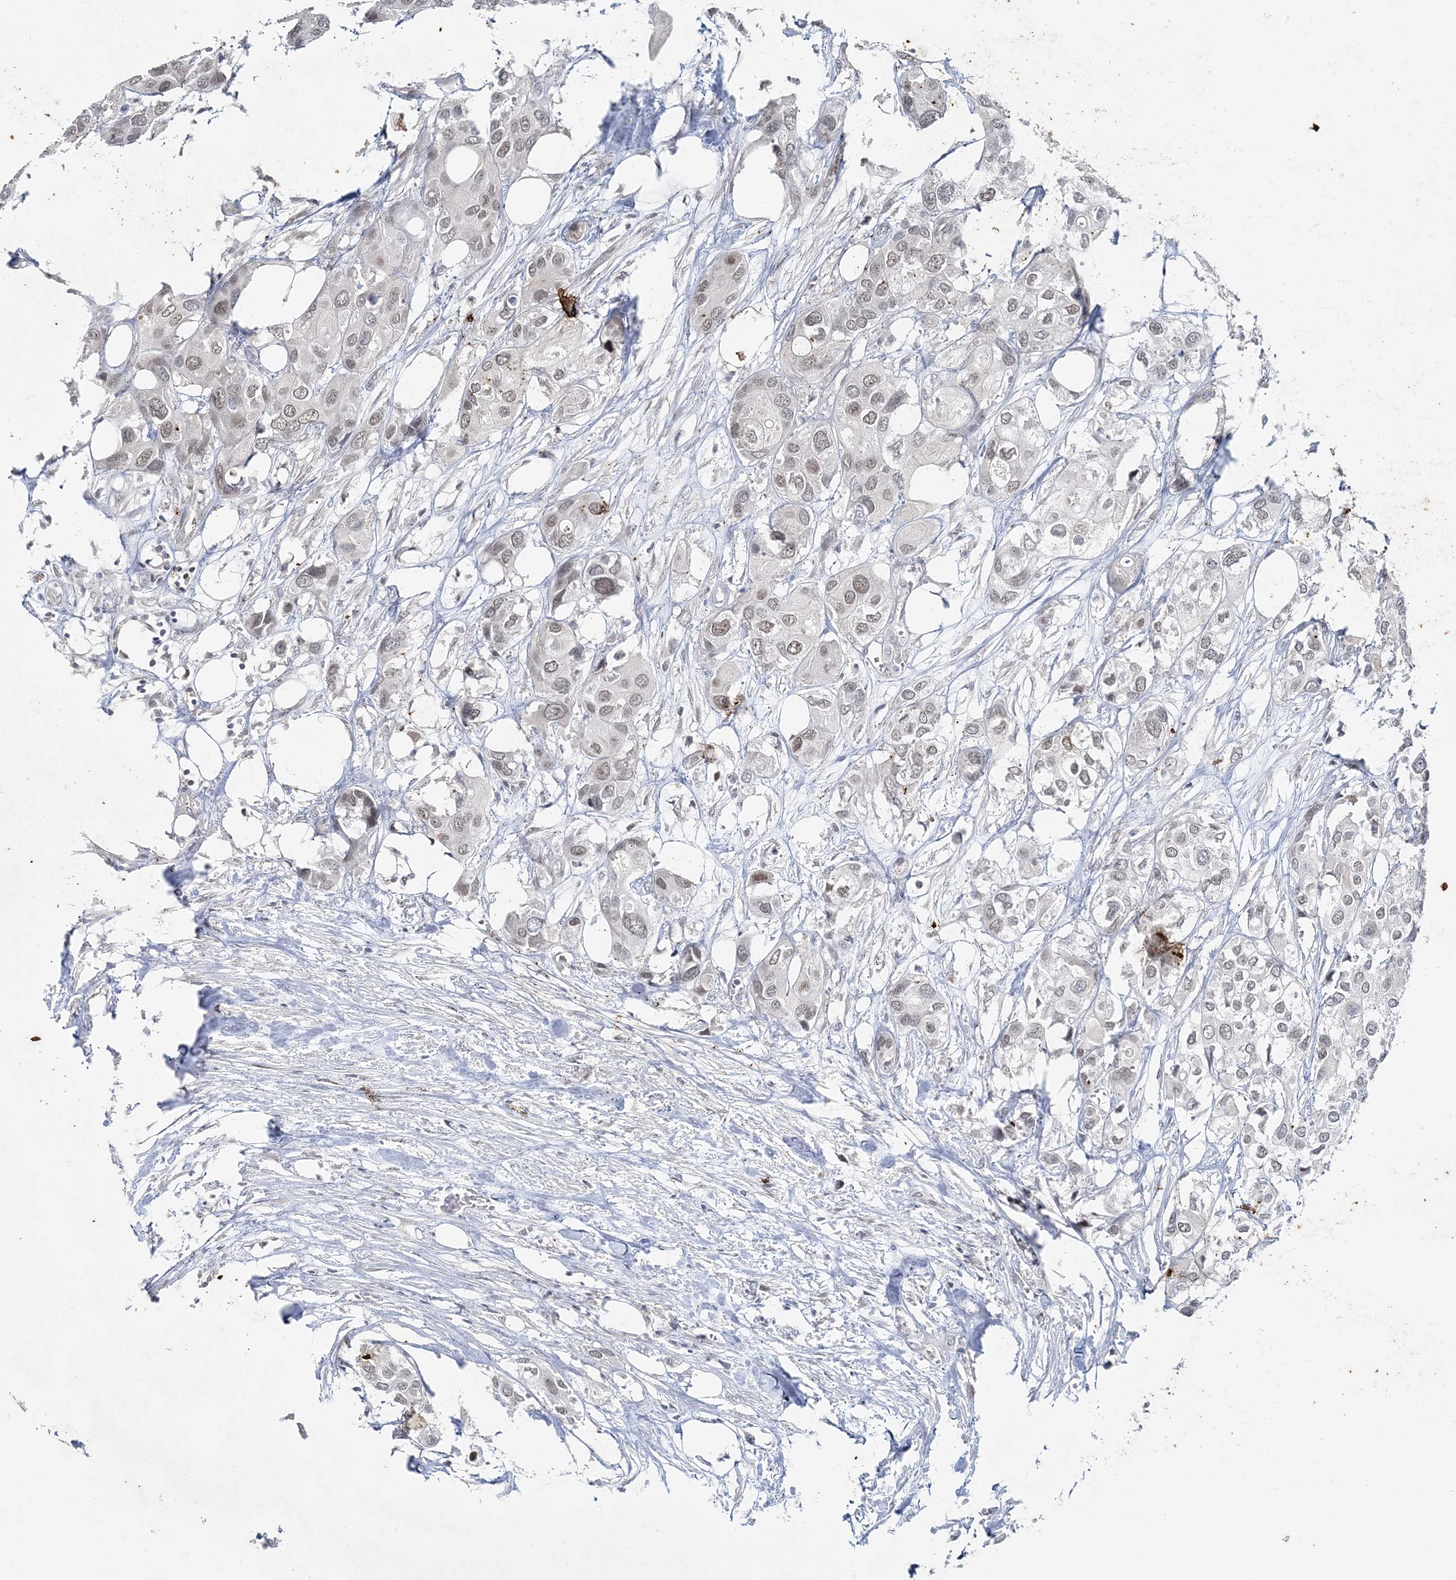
{"staining": {"intensity": "weak", "quantity": "25%-75%", "location": "nuclear"}, "tissue": "urothelial cancer", "cell_type": "Tumor cells", "image_type": "cancer", "snomed": [{"axis": "morphology", "description": "Urothelial carcinoma, High grade"}, {"axis": "topography", "description": "Urinary bladder"}], "caption": "This image shows IHC staining of urothelial carcinoma (high-grade), with low weak nuclear staining in approximately 25%-75% of tumor cells.", "gene": "LEXM", "patient": {"sex": "male", "age": 64}}